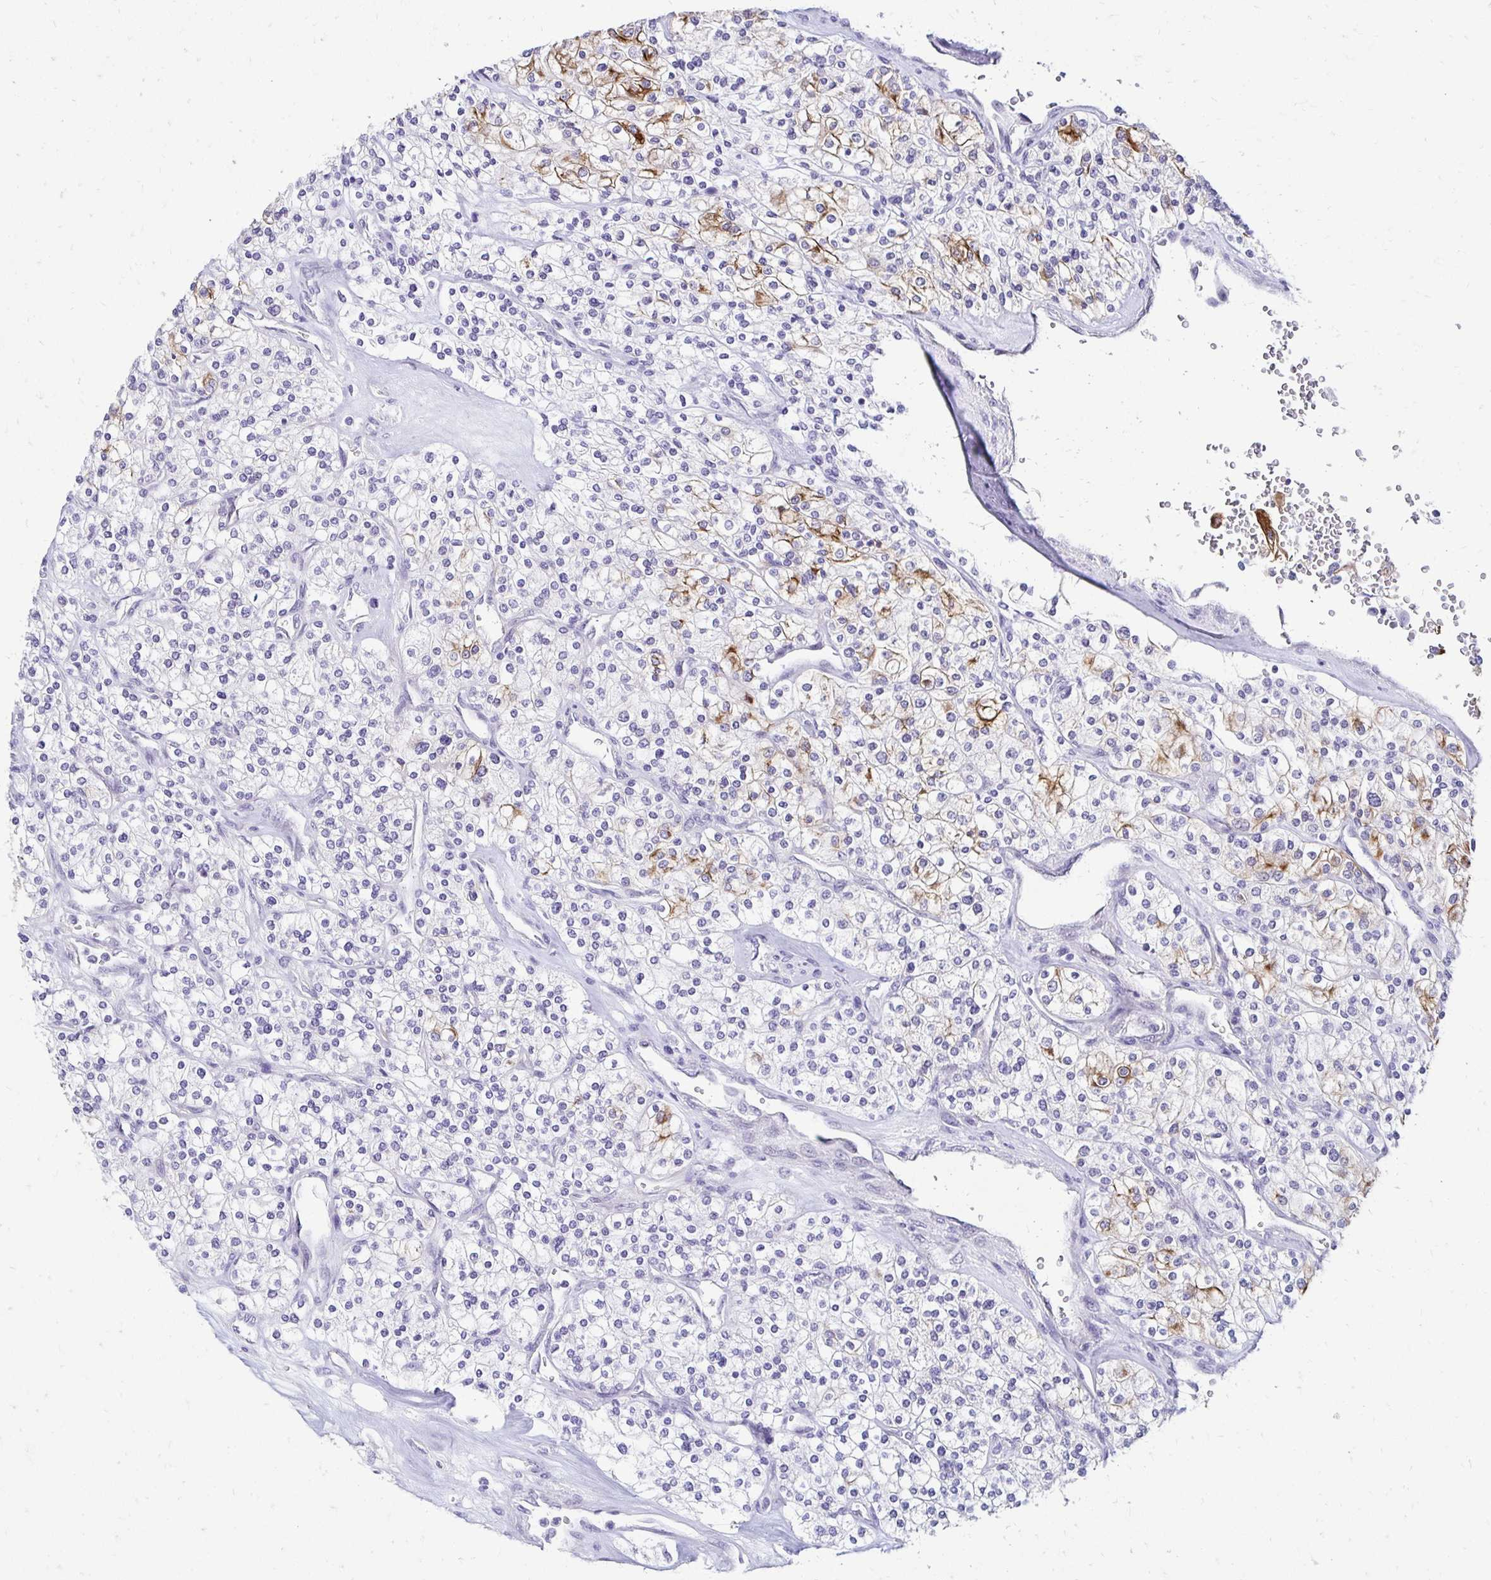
{"staining": {"intensity": "moderate", "quantity": "<25%", "location": "cytoplasmic/membranous"}, "tissue": "renal cancer", "cell_type": "Tumor cells", "image_type": "cancer", "snomed": [{"axis": "morphology", "description": "Adenocarcinoma, NOS"}, {"axis": "topography", "description": "Kidney"}], "caption": "Renal cancer (adenocarcinoma) stained for a protein displays moderate cytoplasmic/membranous positivity in tumor cells. (Stains: DAB (3,3'-diaminobenzidine) in brown, nuclei in blue, Microscopy: brightfield microscopy at high magnification).", "gene": "C1QTNF2", "patient": {"sex": "male", "age": 80}}